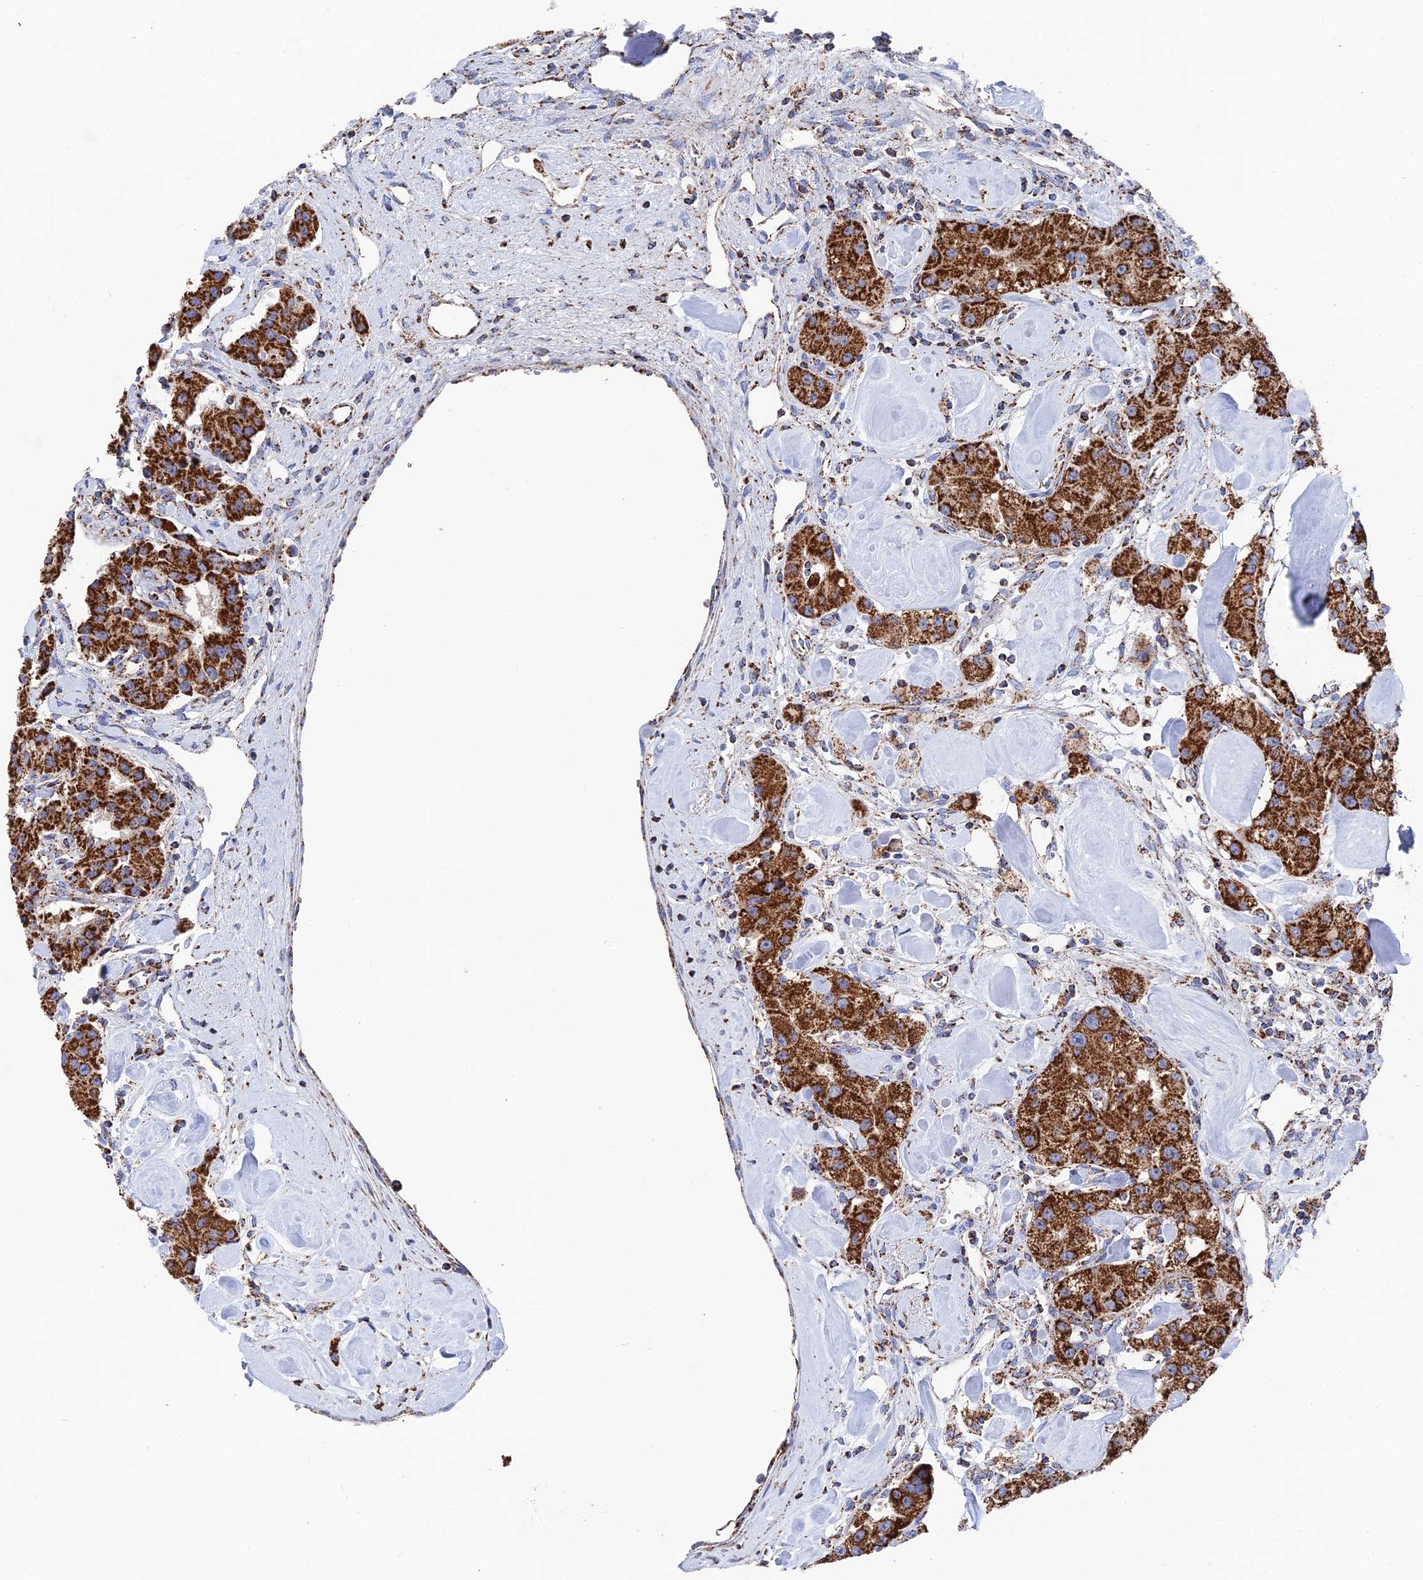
{"staining": {"intensity": "strong", "quantity": ">75%", "location": "cytoplasmic/membranous"}, "tissue": "carcinoid", "cell_type": "Tumor cells", "image_type": "cancer", "snomed": [{"axis": "morphology", "description": "Carcinoid, malignant, NOS"}, {"axis": "topography", "description": "Pancreas"}], "caption": "Carcinoid stained with a protein marker displays strong staining in tumor cells.", "gene": "HAUS8", "patient": {"sex": "male", "age": 41}}